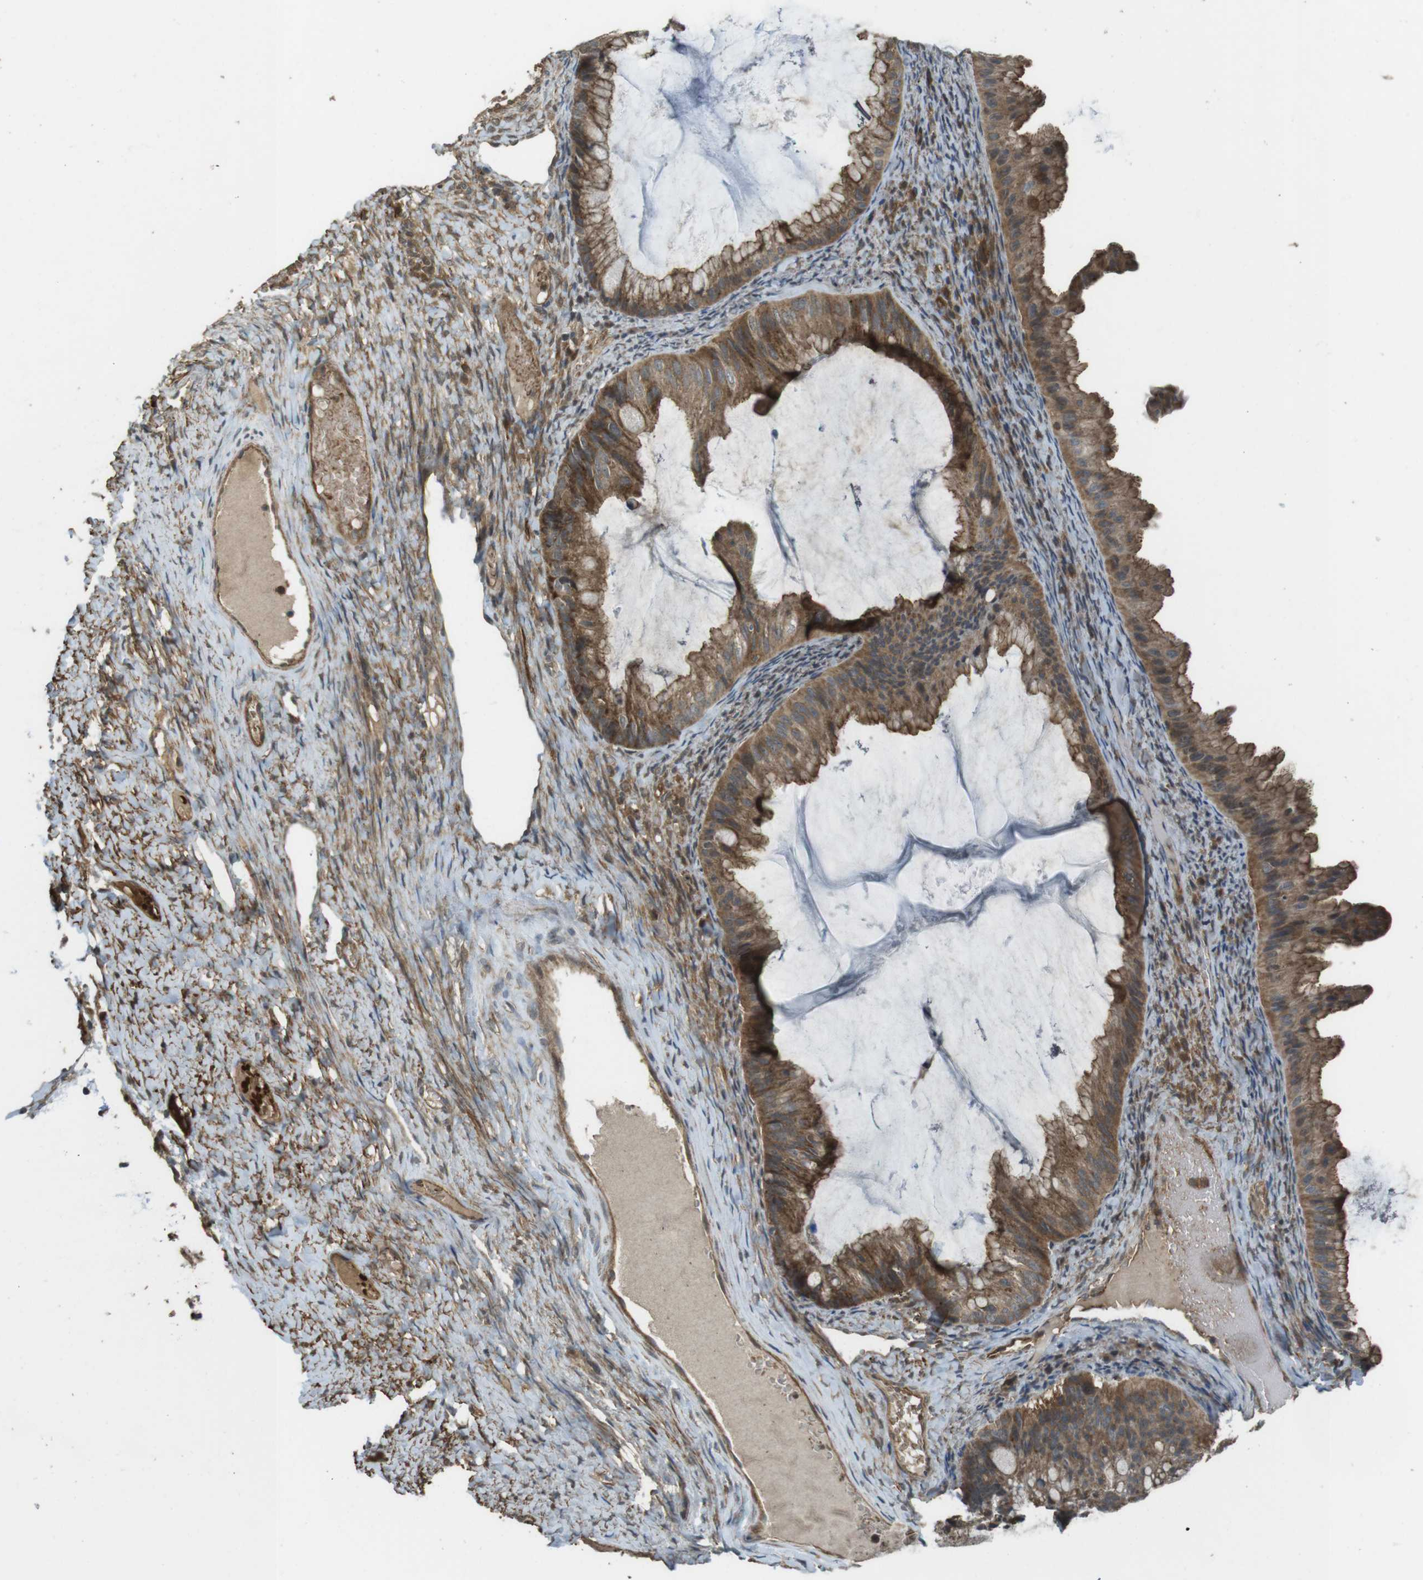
{"staining": {"intensity": "moderate", "quantity": ">75%", "location": "cytoplasmic/membranous"}, "tissue": "ovarian cancer", "cell_type": "Tumor cells", "image_type": "cancer", "snomed": [{"axis": "morphology", "description": "Cystadenocarcinoma, mucinous, NOS"}, {"axis": "topography", "description": "Ovary"}], "caption": "Ovarian cancer stained with immunohistochemistry displays moderate cytoplasmic/membranous staining in about >75% of tumor cells.", "gene": "LRRC3B", "patient": {"sex": "female", "age": 61}}